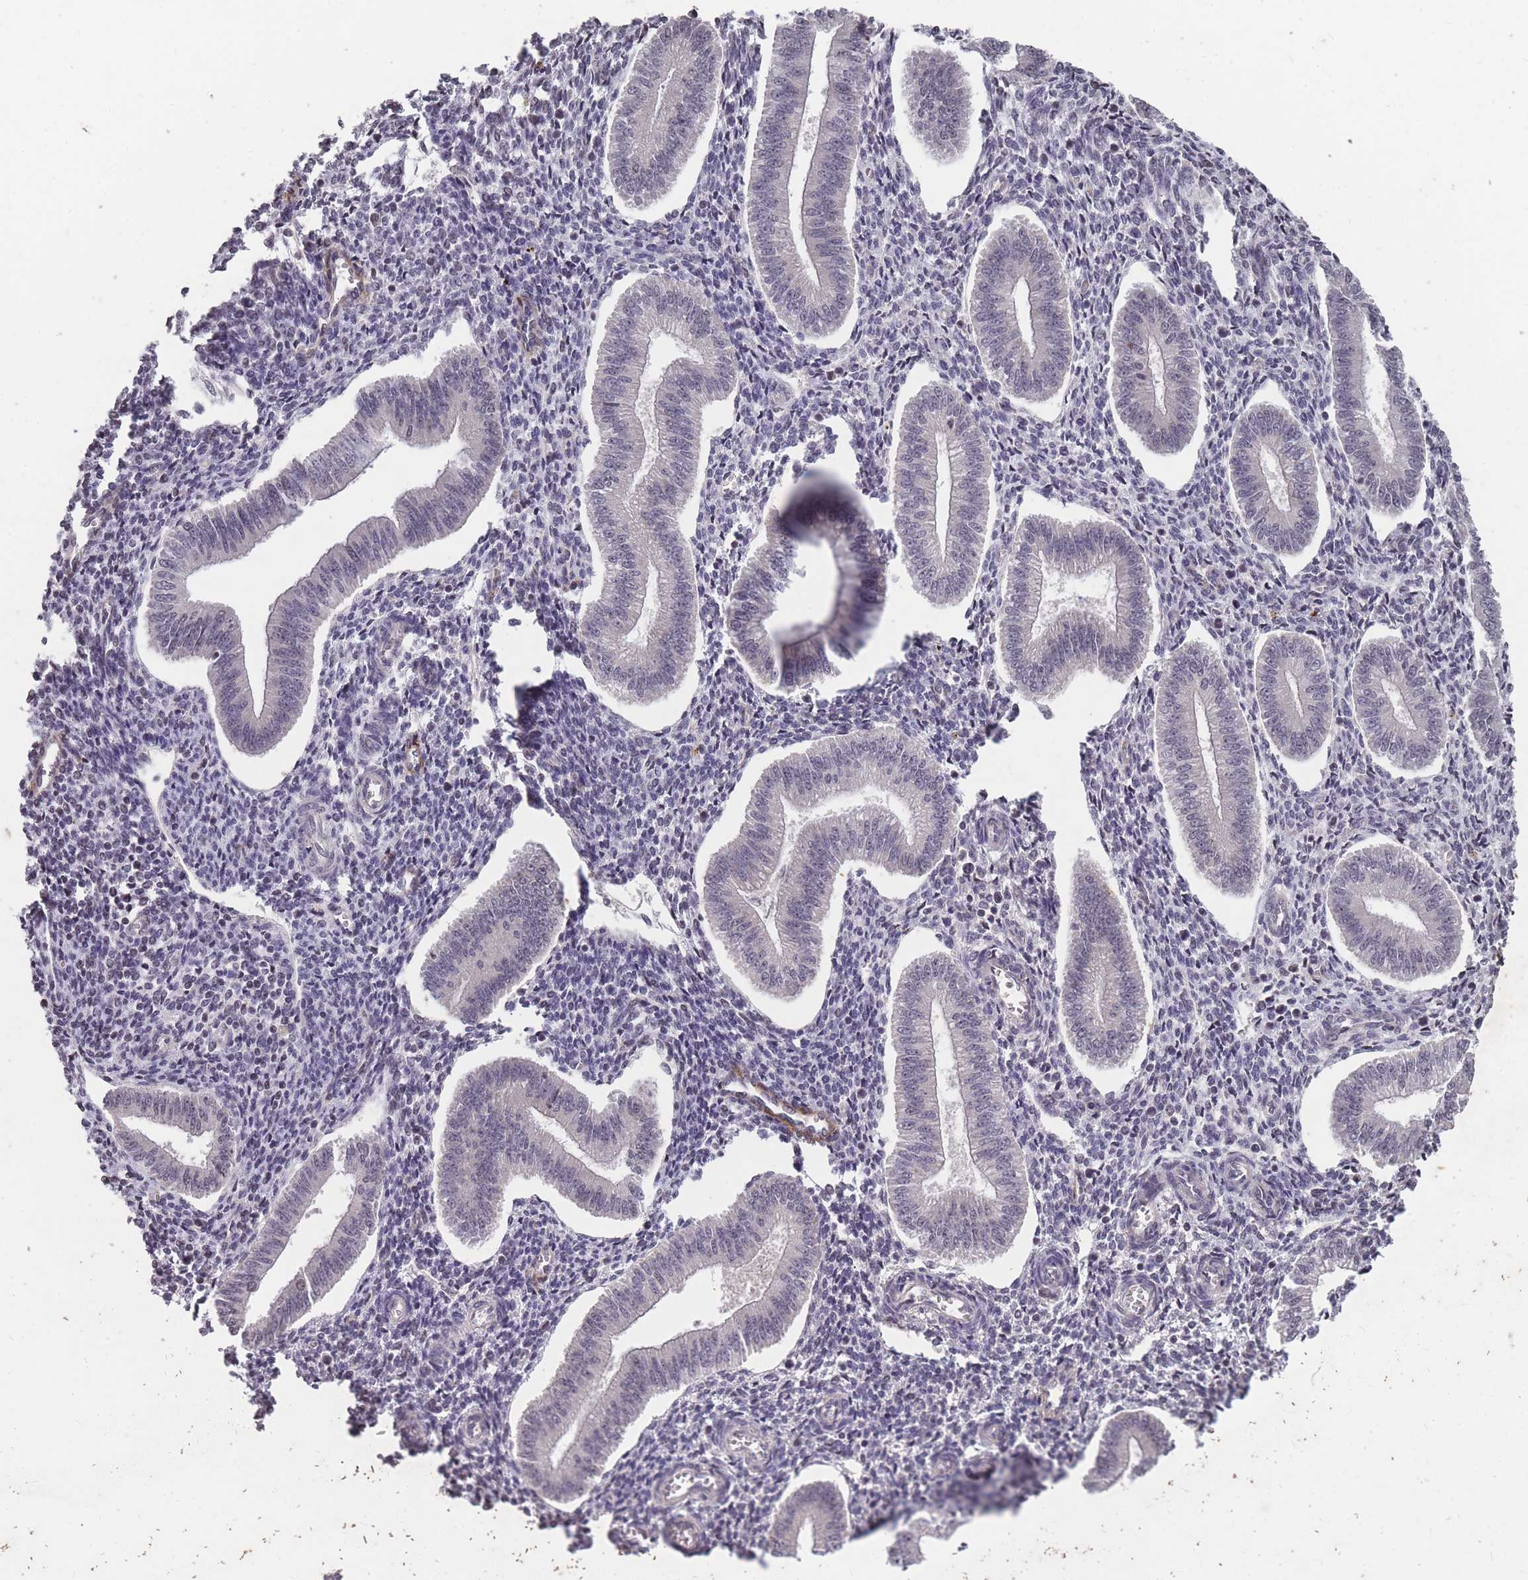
{"staining": {"intensity": "negative", "quantity": "none", "location": "none"}, "tissue": "endometrium", "cell_type": "Cells in endometrial stroma", "image_type": "normal", "snomed": [{"axis": "morphology", "description": "Normal tissue, NOS"}, {"axis": "topography", "description": "Endometrium"}], "caption": "Immunohistochemistry (IHC) histopathology image of benign endometrium: endometrium stained with DAB (3,3'-diaminobenzidine) shows no significant protein staining in cells in endometrial stroma.", "gene": "GGT5", "patient": {"sex": "female", "age": 34}}